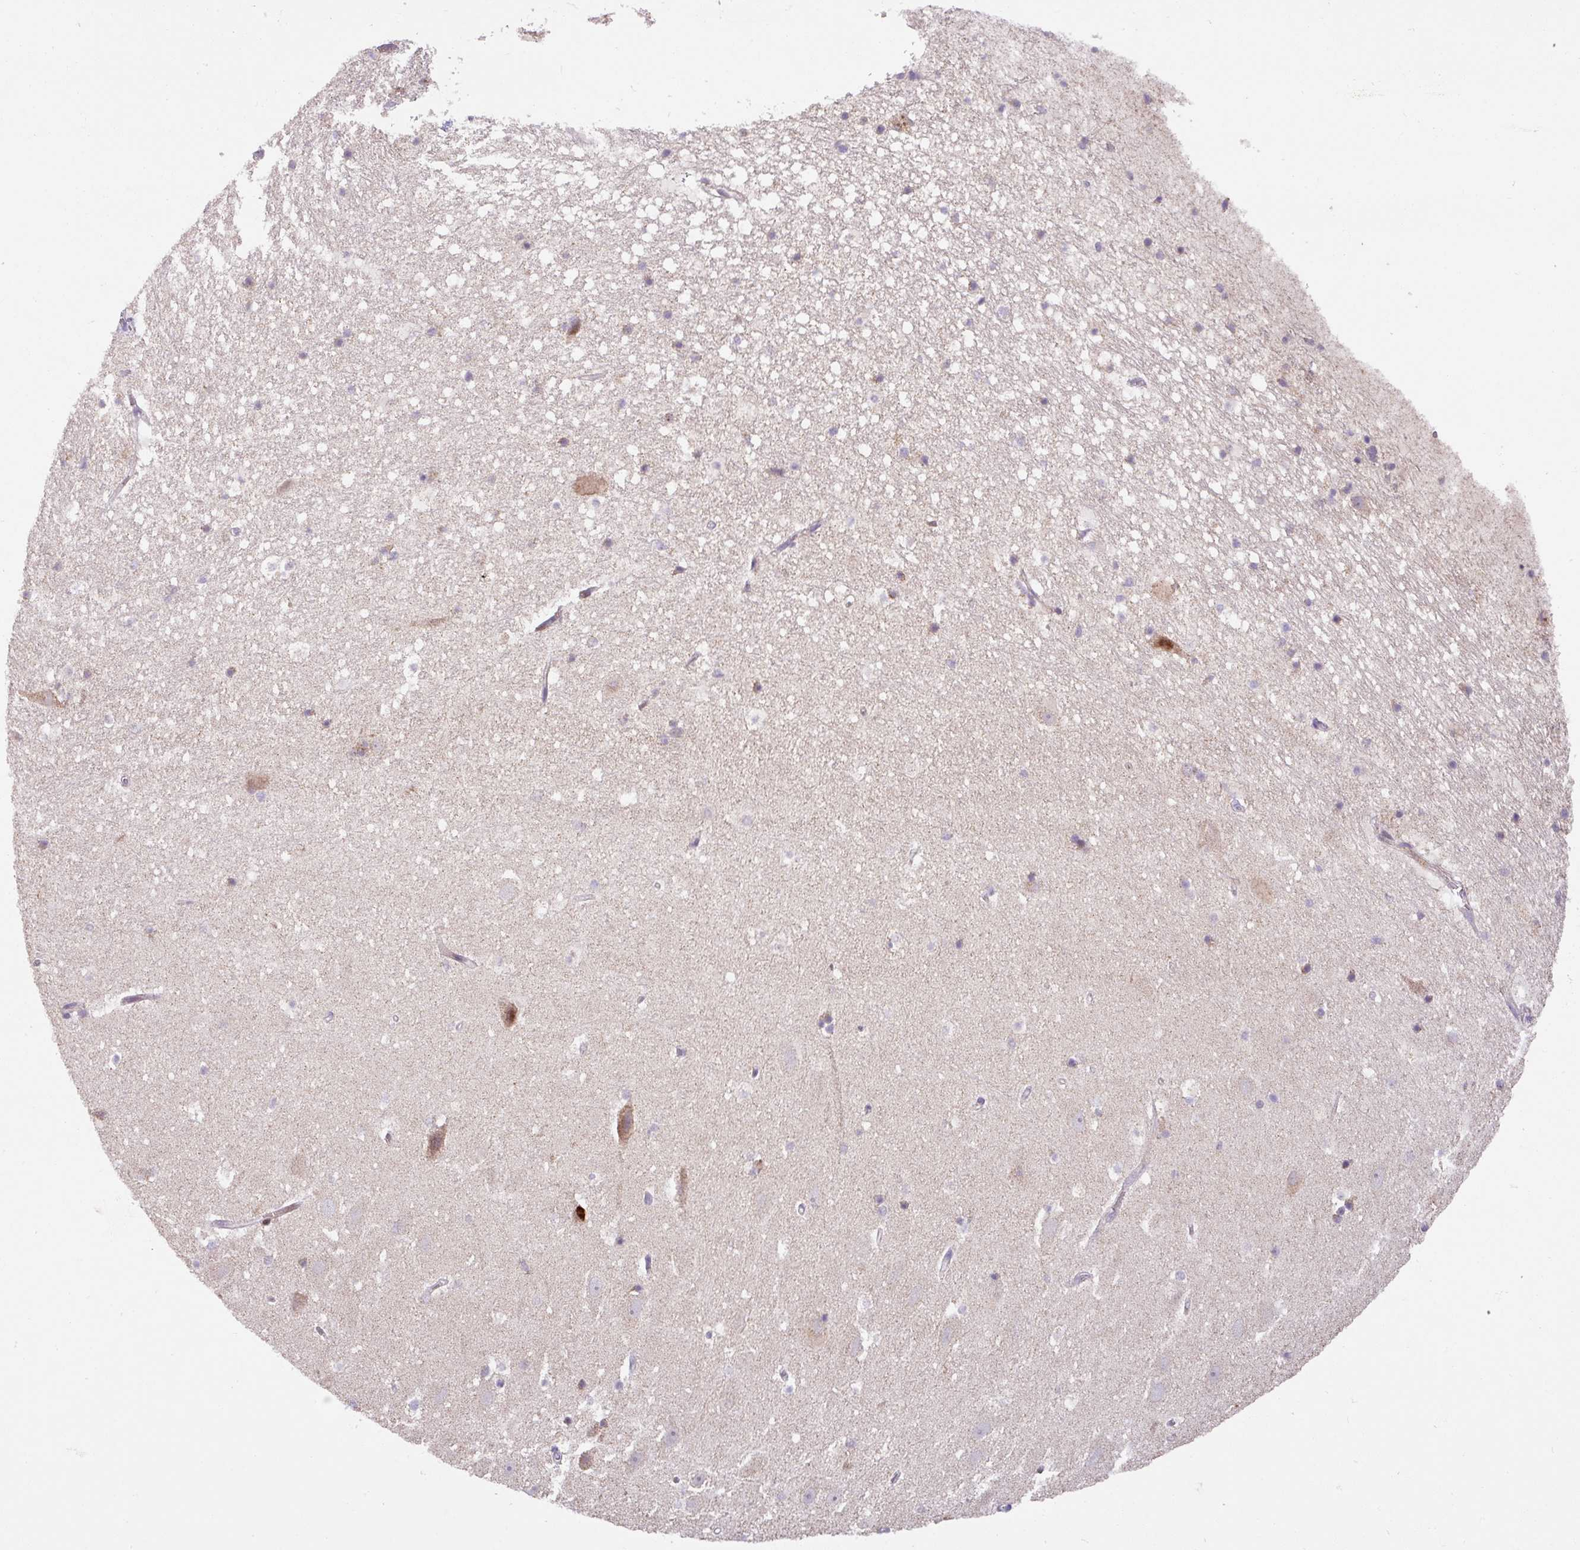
{"staining": {"intensity": "negative", "quantity": "none", "location": "none"}, "tissue": "hippocampus", "cell_type": "Glial cells", "image_type": "normal", "snomed": [{"axis": "morphology", "description": "Normal tissue, NOS"}, {"axis": "topography", "description": "Hippocampus"}], "caption": "DAB (3,3'-diaminobenzidine) immunohistochemical staining of benign hippocampus displays no significant staining in glial cells. Brightfield microscopy of IHC stained with DAB (brown) and hematoxylin (blue), captured at high magnification.", "gene": "ENSG00000269547", "patient": {"sex": "male", "age": 37}}